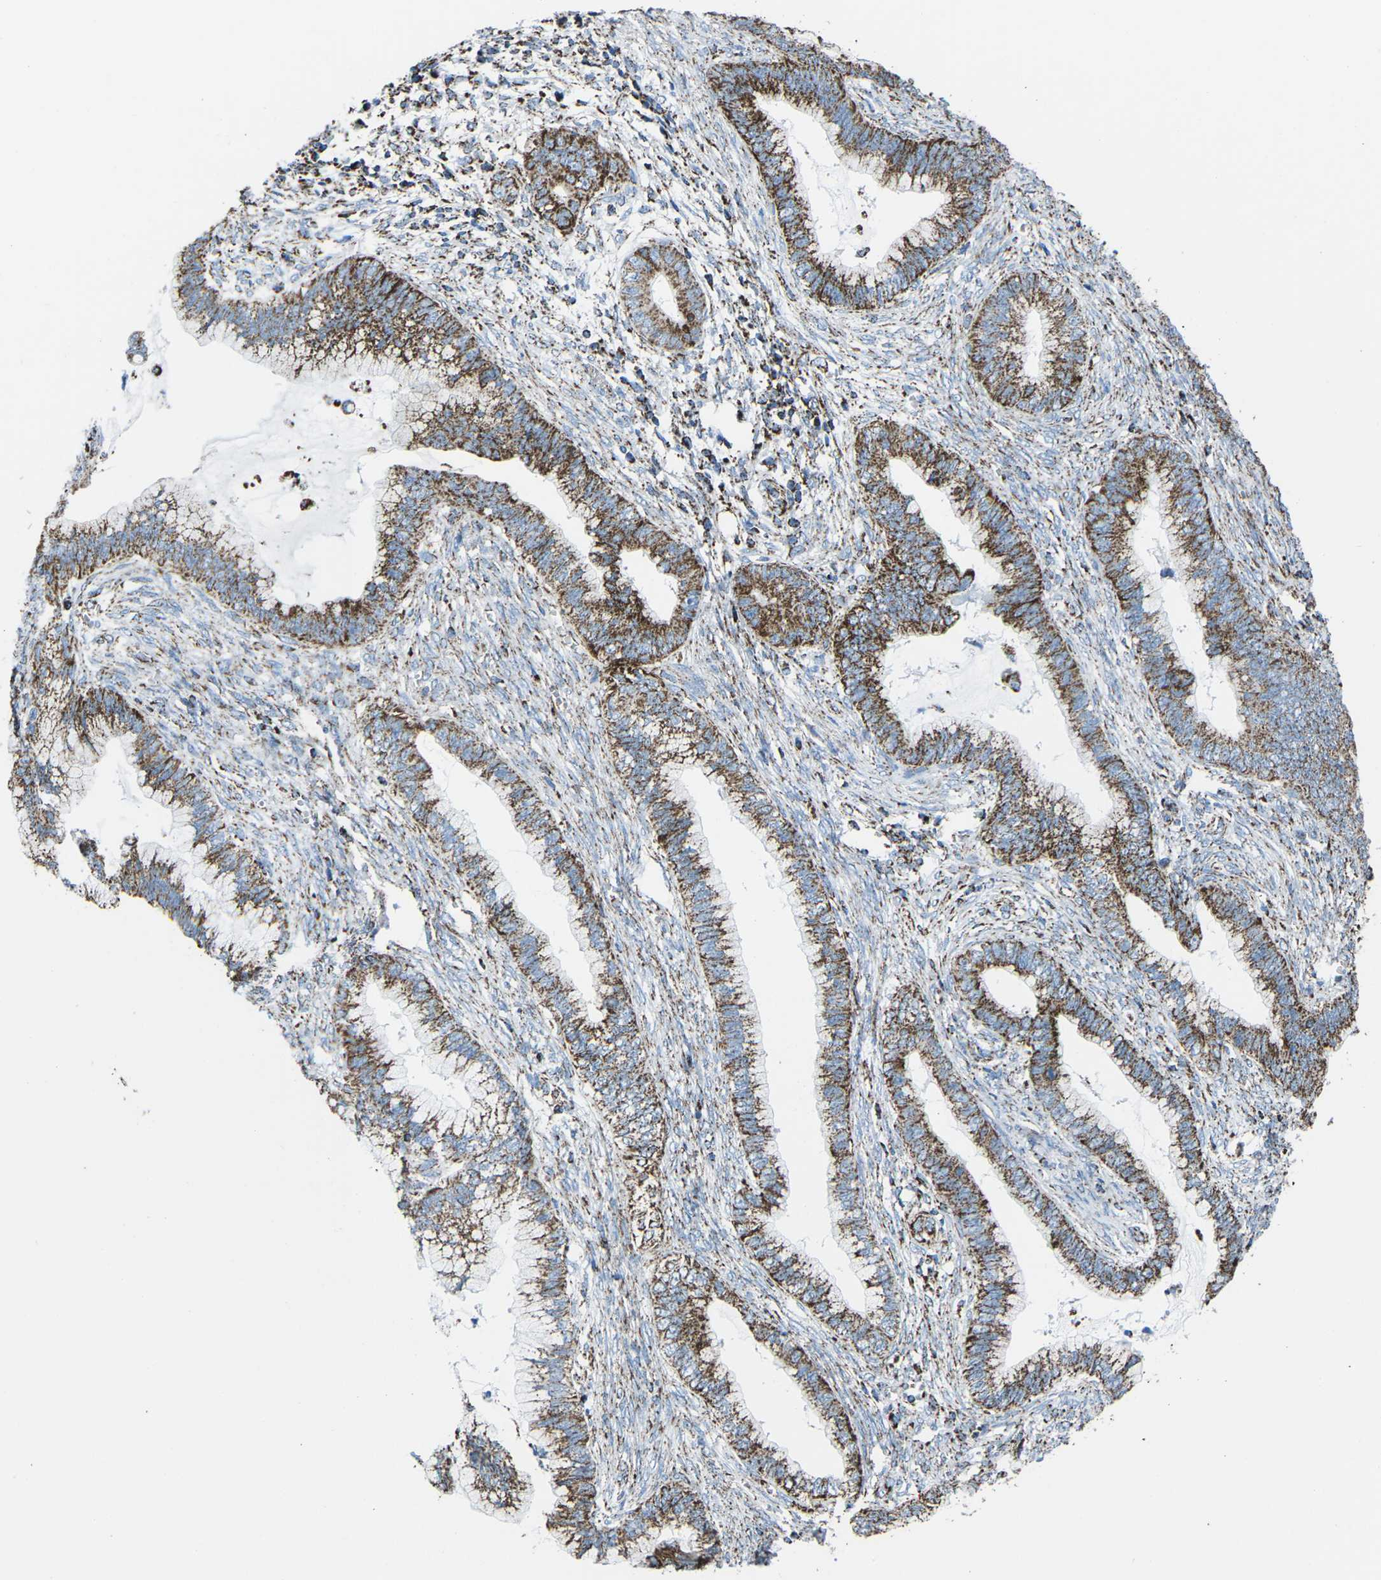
{"staining": {"intensity": "strong", "quantity": ">75%", "location": "cytoplasmic/membranous"}, "tissue": "cervical cancer", "cell_type": "Tumor cells", "image_type": "cancer", "snomed": [{"axis": "morphology", "description": "Adenocarcinoma, NOS"}, {"axis": "topography", "description": "Cervix"}], "caption": "Brown immunohistochemical staining in cervical adenocarcinoma displays strong cytoplasmic/membranous positivity in about >75% of tumor cells. Immunohistochemistry (ihc) stains the protein of interest in brown and the nuclei are stained blue.", "gene": "MT-CO2", "patient": {"sex": "female", "age": 44}}